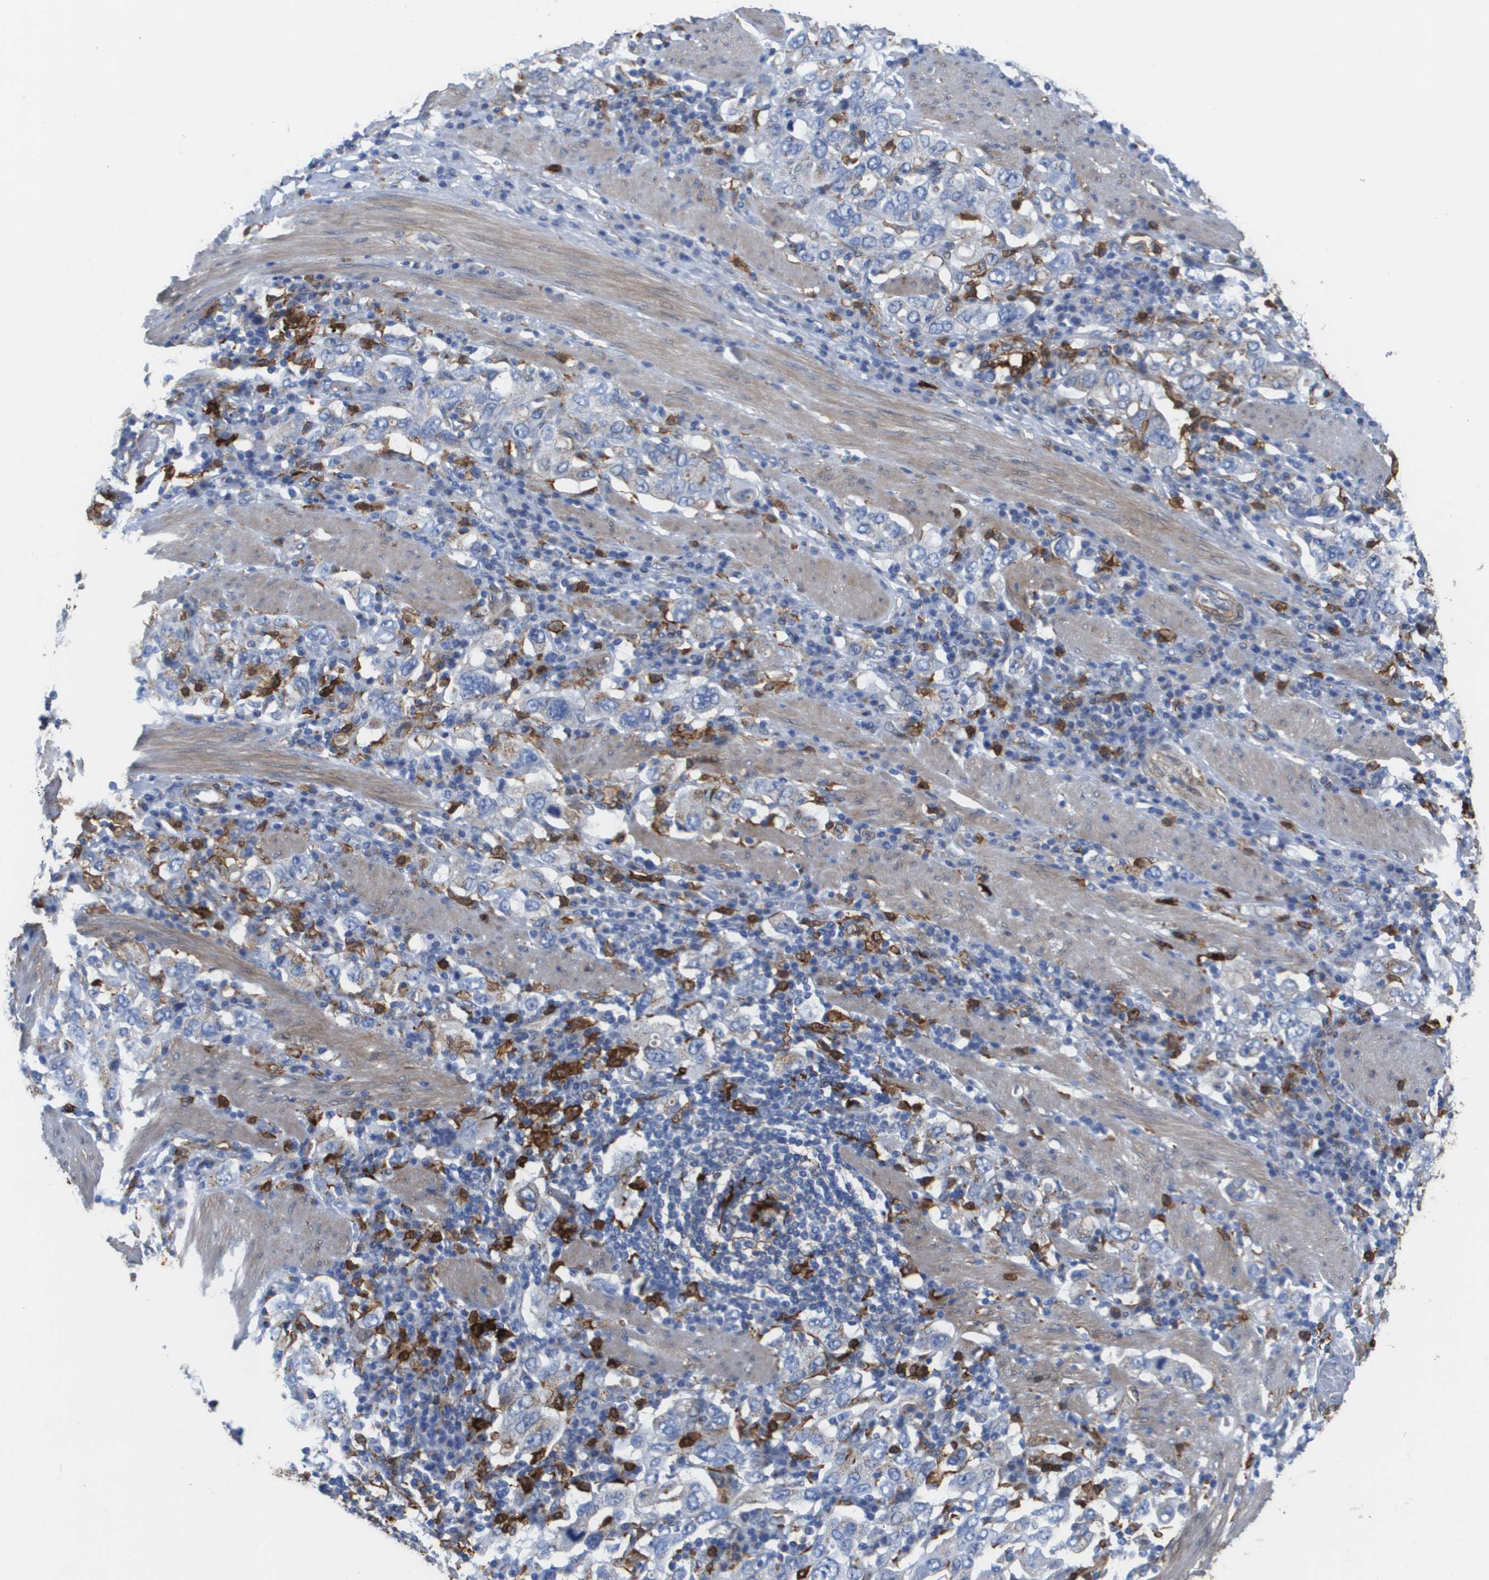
{"staining": {"intensity": "negative", "quantity": "none", "location": "none"}, "tissue": "stomach cancer", "cell_type": "Tumor cells", "image_type": "cancer", "snomed": [{"axis": "morphology", "description": "Adenocarcinoma, NOS"}, {"axis": "topography", "description": "Stomach, upper"}], "caption": "Histopathology image shows no significant protein expression in tumor cells of stomach cancer (adenocarcinoma).", "gene": "SLC37A2", "patient": {"sex": "male", "age": 62}}